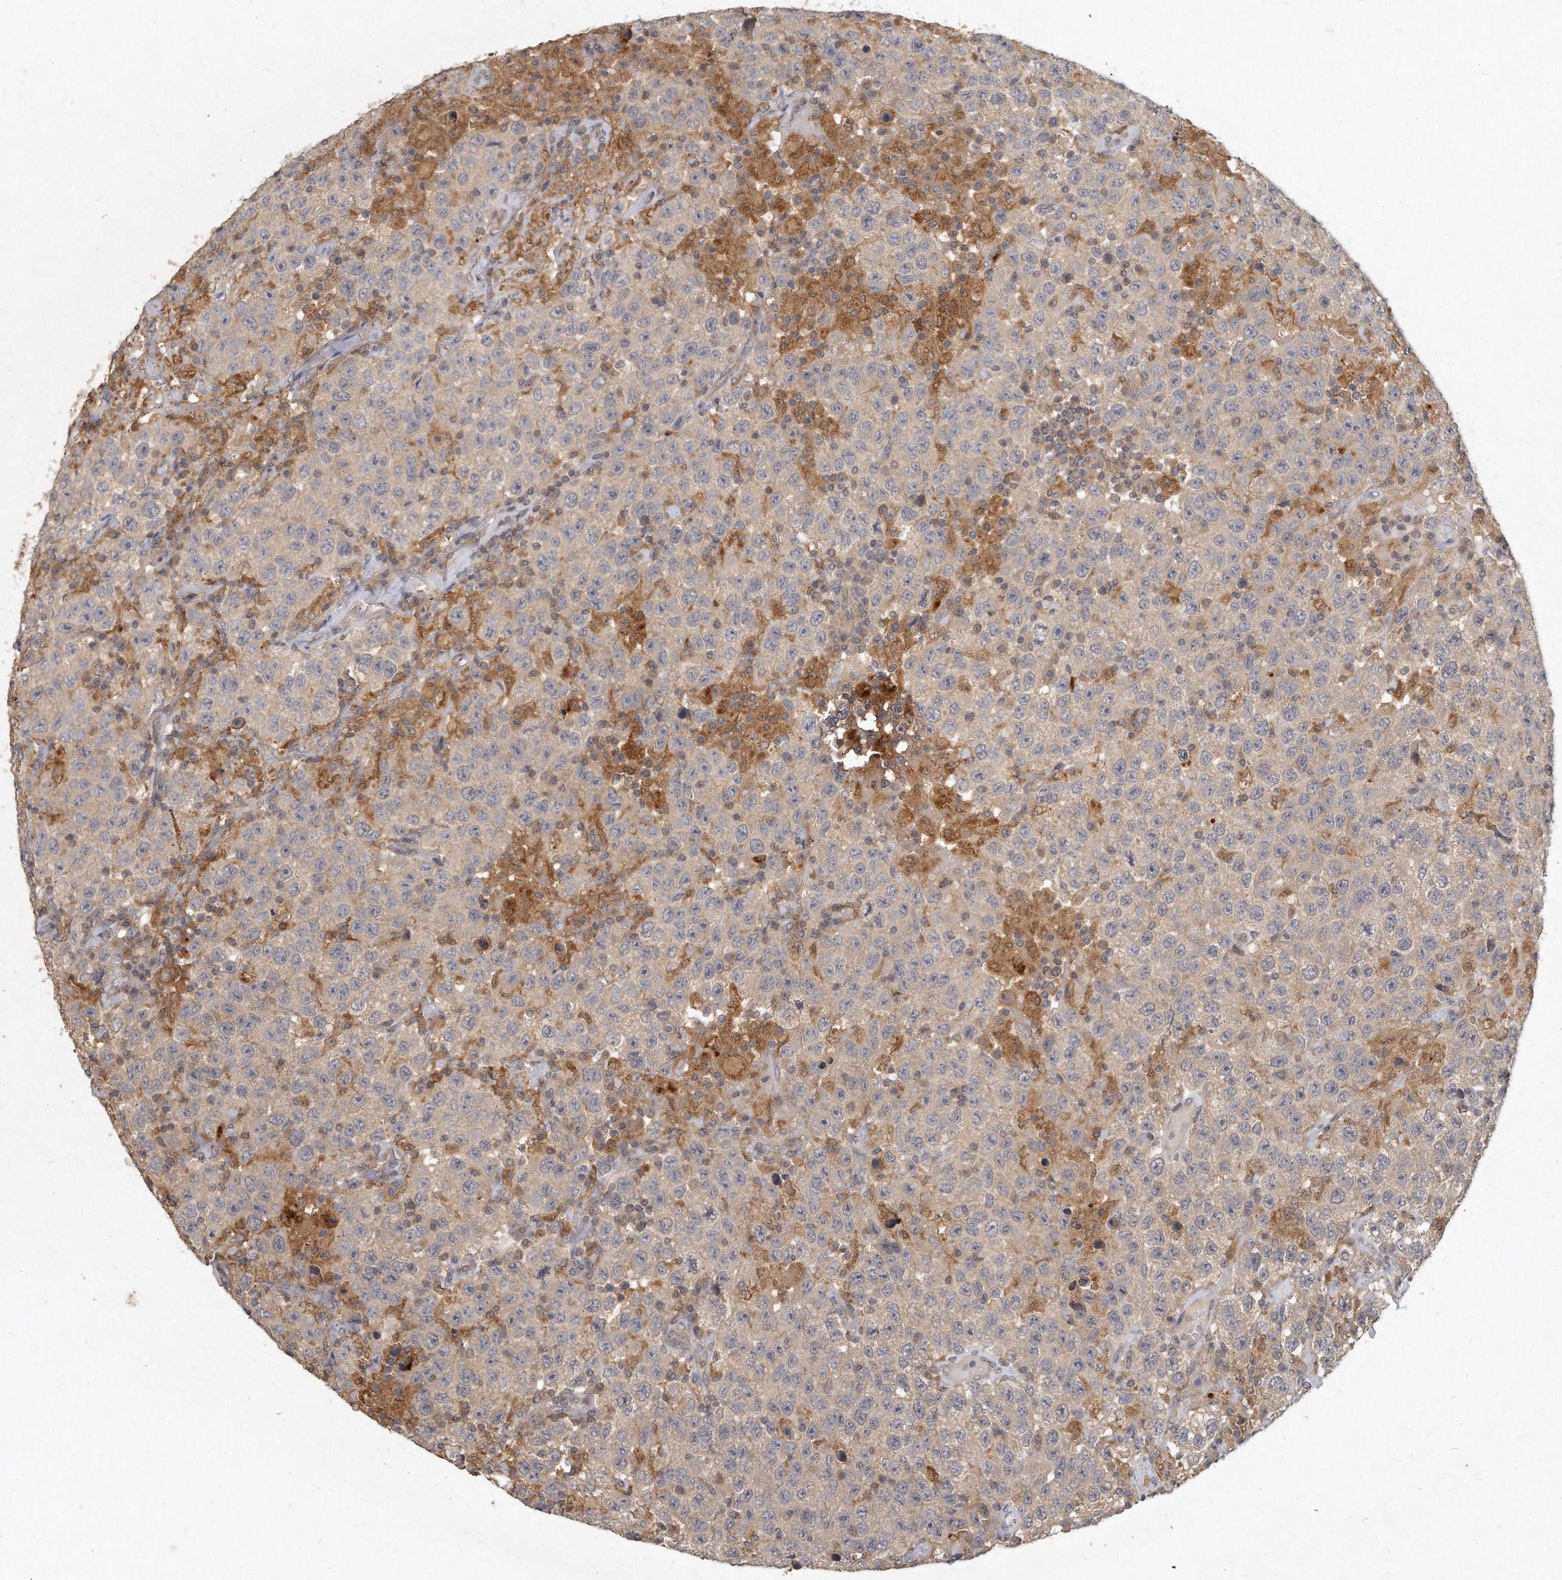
{"staining": {"intensity": "weak", "quantity": ">75%", "location": "cytoplasmic/membranous"}, "tissue": "testis cancer", "cell_type": "Tumor cells", "image_type": "cancer", "snomed": [{"axis": "morphology", "description": "Seminoma, NOS"}, {"axis": "topography", "description": "Testis"}], "caption": "Human testis cancer (seminoma) stained with a brown dye shows weak cytoplasmic/membranous positive expression in about >75% of tumor cells.", "gene": "LGALS8", "patient": {"sex": "male", "age": 41}}